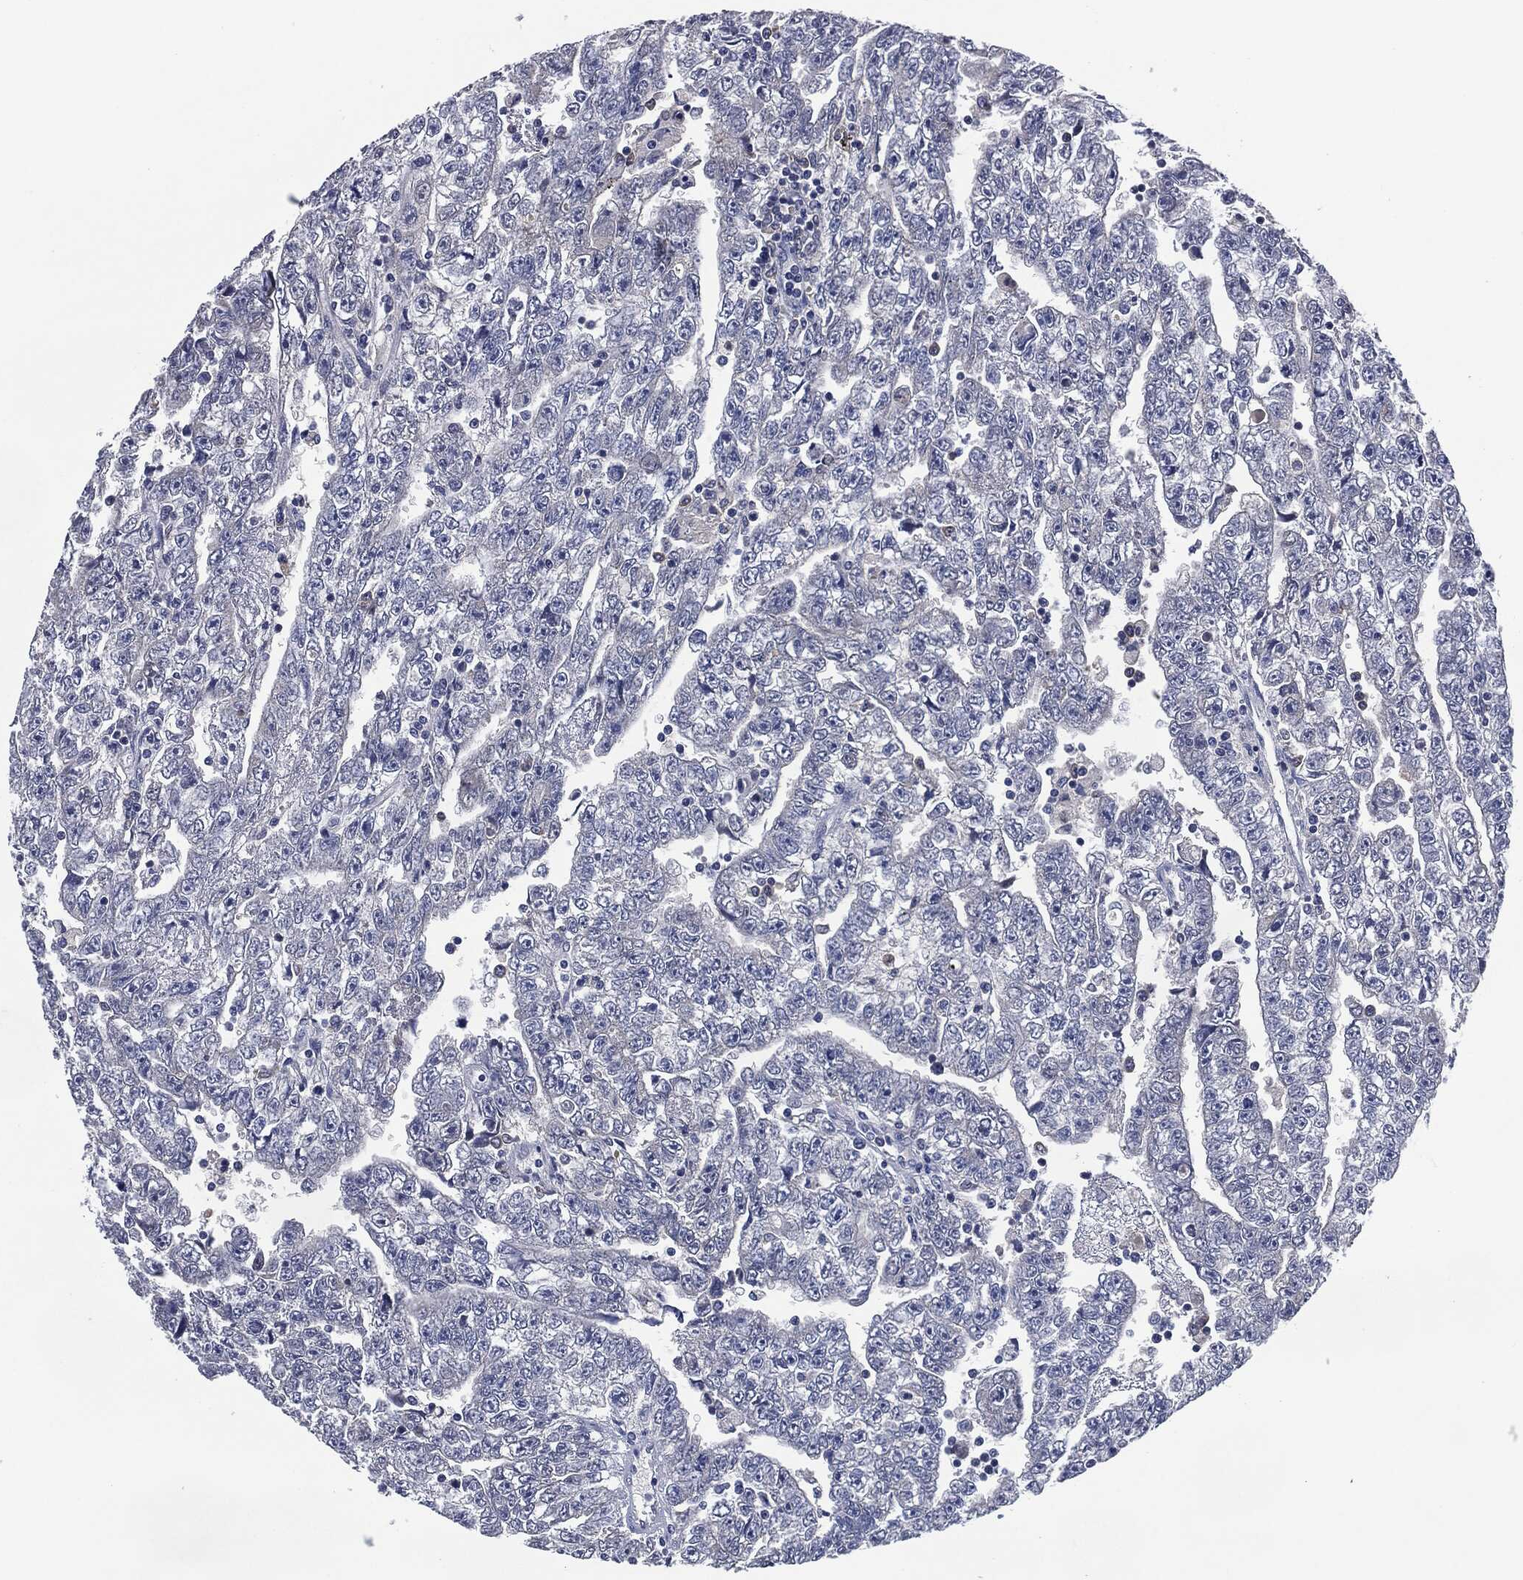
{"staining": {"intensity": "negative", "quantity": "none", "location": "none"}, "tissue": "testis cancer", "cell_type": "Tumor cells", "image_type": "cancer", "snomed": [{"axis": "morphology", "description": "Carcinoma, Embryonal, NOS"}, {"axis": "topography", "description": "Testis"}], "caption": "Immunohistochemical staining of testis embryonal carcinoma reveals no significant expression in tumor cells. Brightfield microscopy of IHC stained with DAB (3,3'-diaminobenzidine) (brown) and hematoxylin (blue), captured at high magnification.", "gene": "IL2RG", "patient": {"sex": "male", "age": 25}}